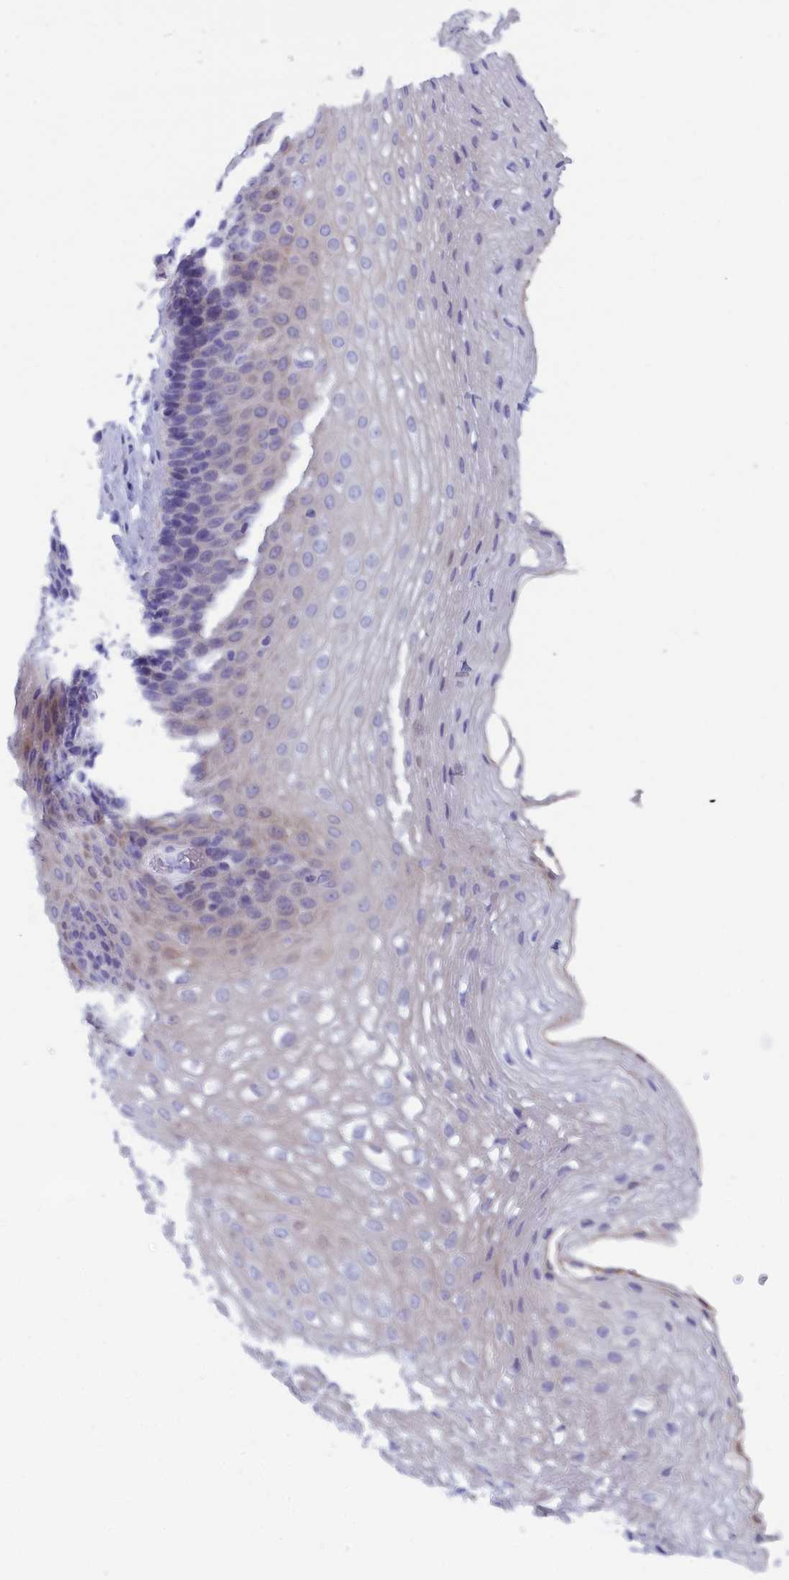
{"staining": {"intensity": "negative", "quantity": "none", "location": "none"}, "tissue": "esophagus", "cell_type": "Squamous epithelial cells", "image_type": "normal", "snomed": [{"axis": "morphology", "description": "Normal tissue, NOS"}, {"axis": "topography", "description": "Esophagus"}], "caption": "Squamous epithelial cells are negative for protein expression in benign human esophagus. (DAB immunohistochemistry (IHC) visualized using brightfield microscopy, high magnification).", "gene": "ANKRD2", "patient": {"sex": "female", "age": 66}}